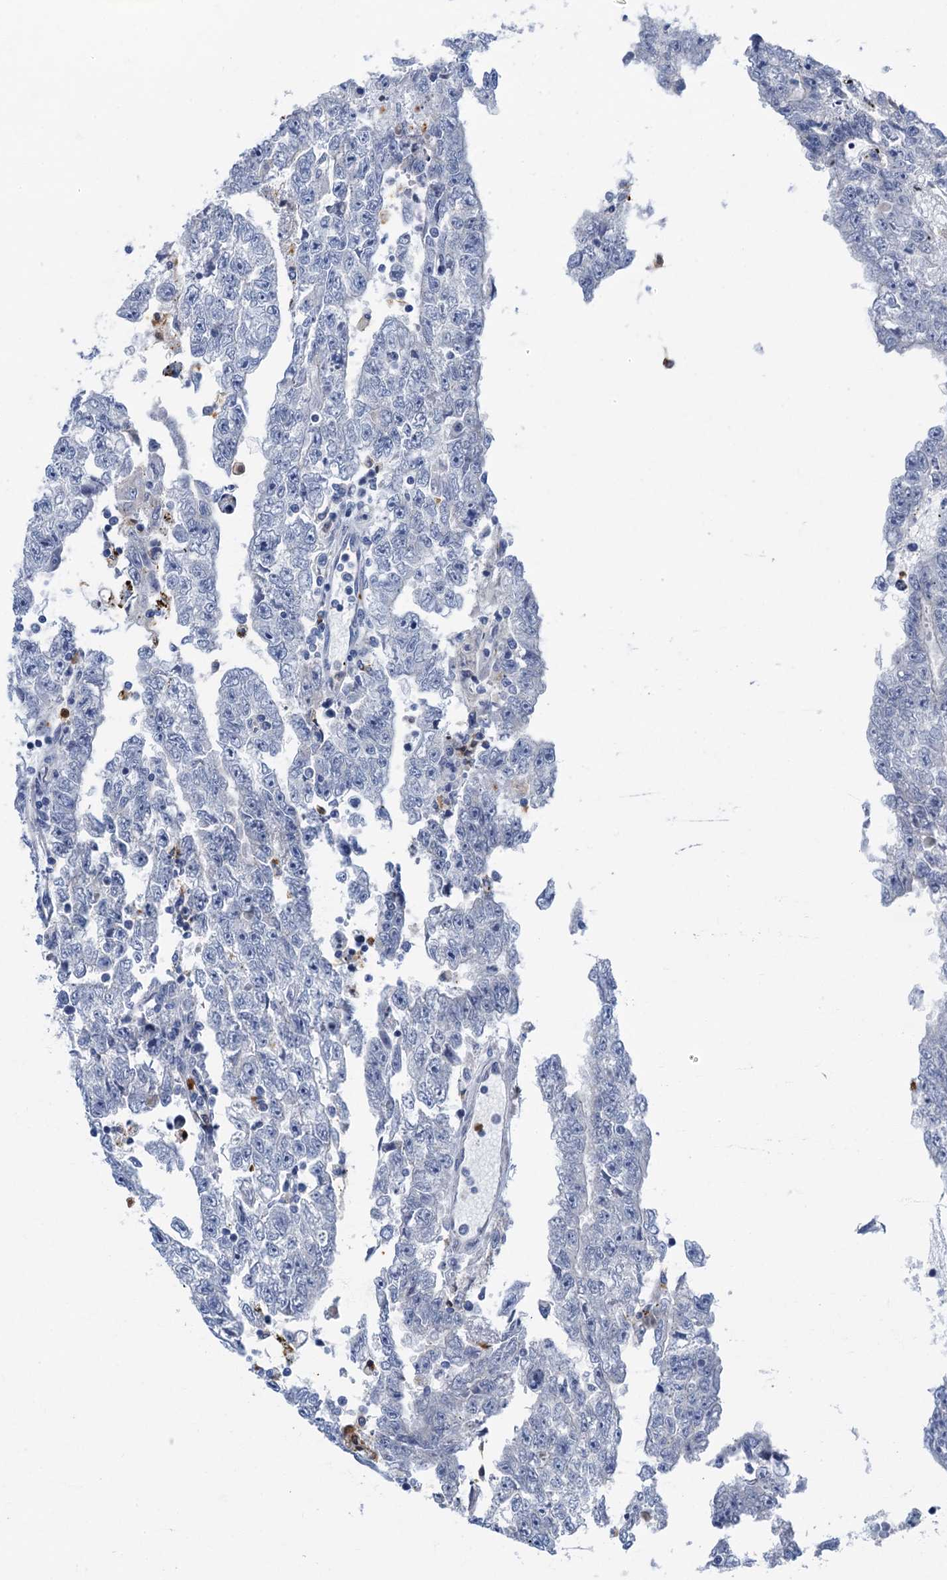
{"staining": {"intensity": "negative", "quantity": "none", "location": "none"}, "tissue": "testis cancer", "cell_type": "Tumor cells", "image_type": "cancer", "snomed": [{"axis": "morphology", "description": "Carcinoma, Embryonal, NOS"}, {"axis": "topography", "description": "Testis"}], "caption": "IHC histopathology image of embryonal carcinoma (testis) stained for a protein (brown), which exhibits no expression in tumor cells.", "gene": "ANKDD1A", "patient": {"sex": "male", "age": 25}}